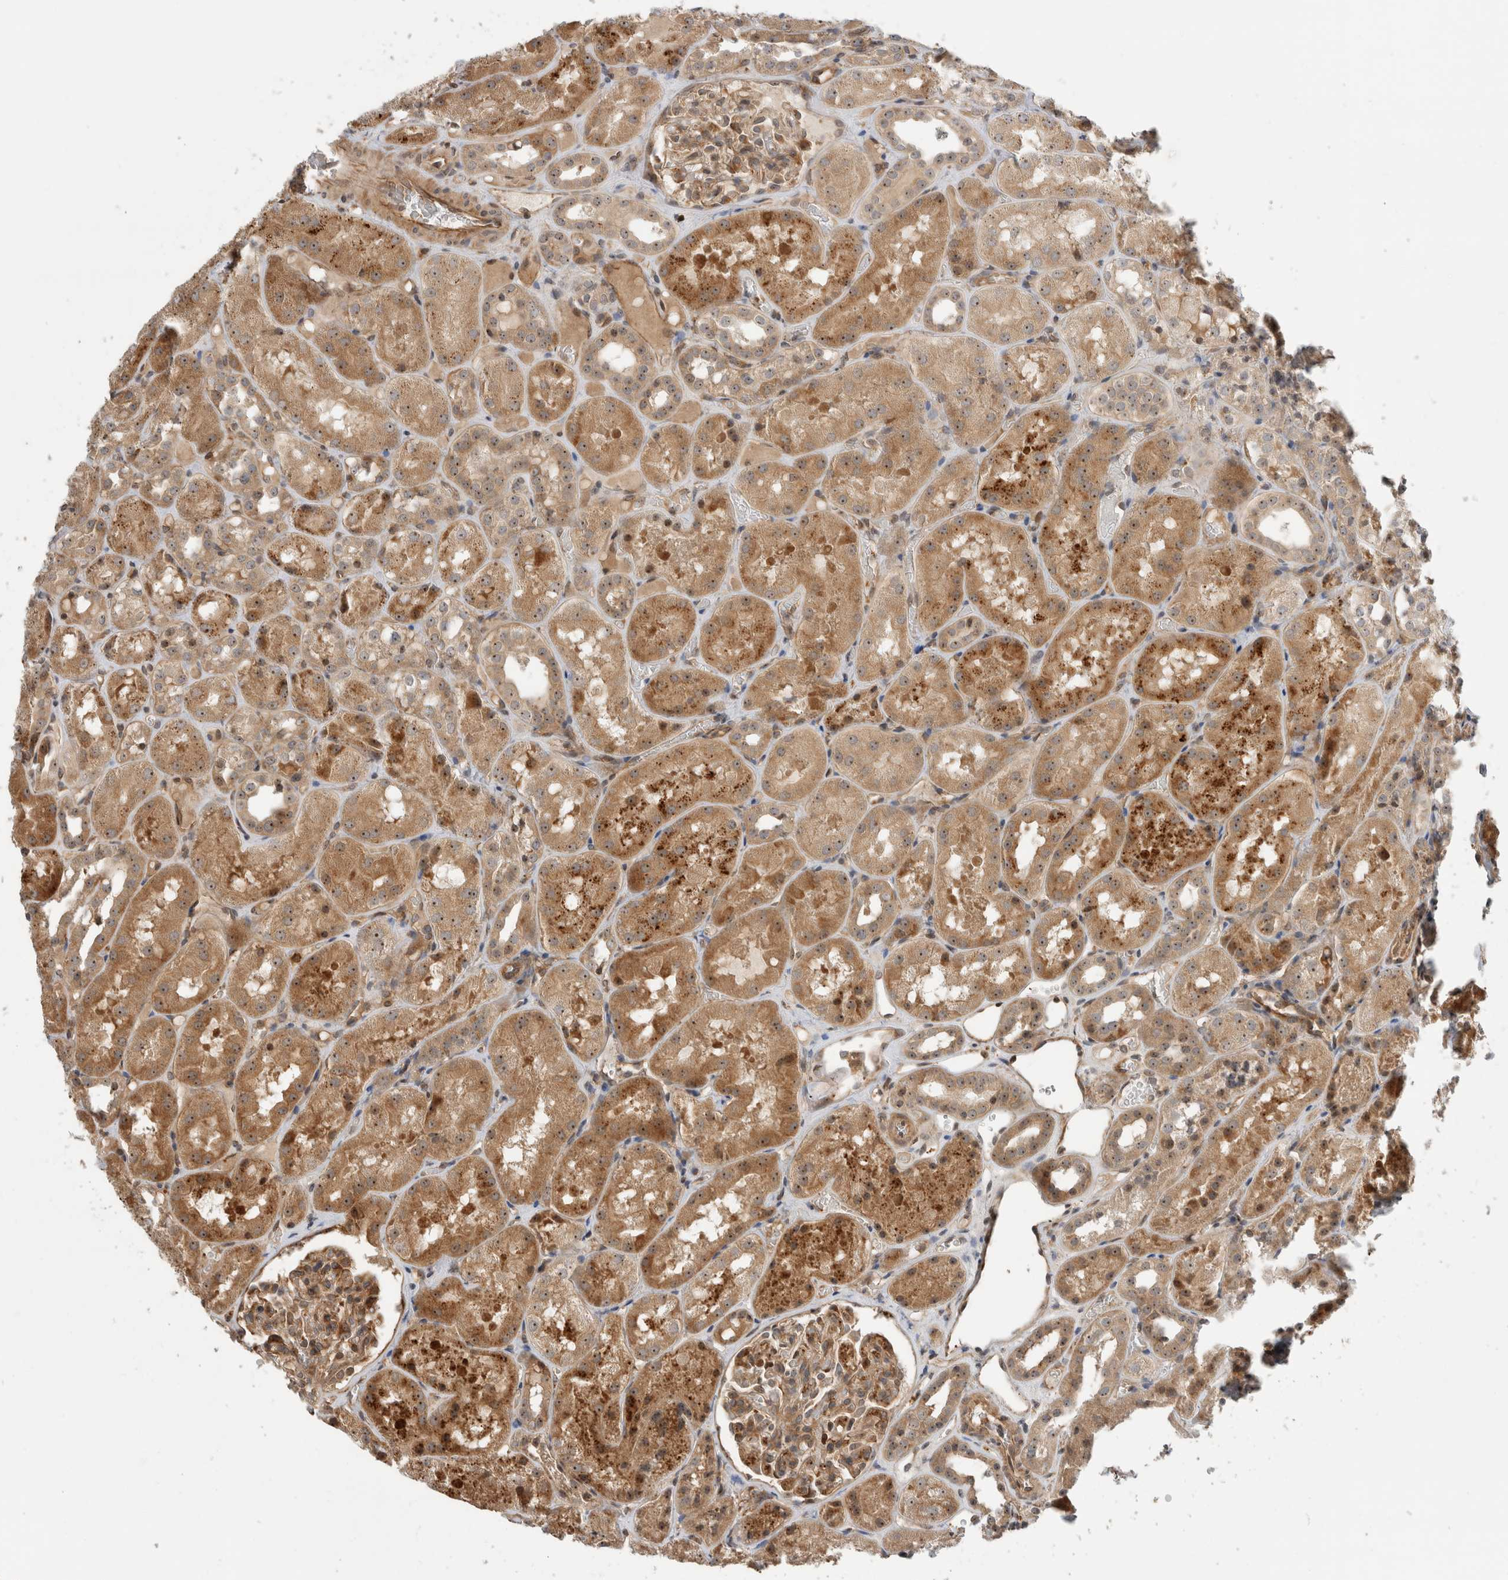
{"staining": {"intensity": "moderate", "quantity": ">75%", "location": "cytoplasmic/membranous,nuclear"}, "tissue": "kidney", "cell_type": "Cells in glomeruli", "image_type": "normal", "snomed": [{"axis": "morphology", "description": "Normal tissue, NOS"}, {"axis": "topography", "description": "Kidney"}], "caption": "Kidney stained for a protein (brown) shows moderate cytoplasmic/membranous,nuclear positive staining in about >75% of cells in glomeruli.", "gene": "WASF2", "patient": {"sex": "male", "age": 16}}